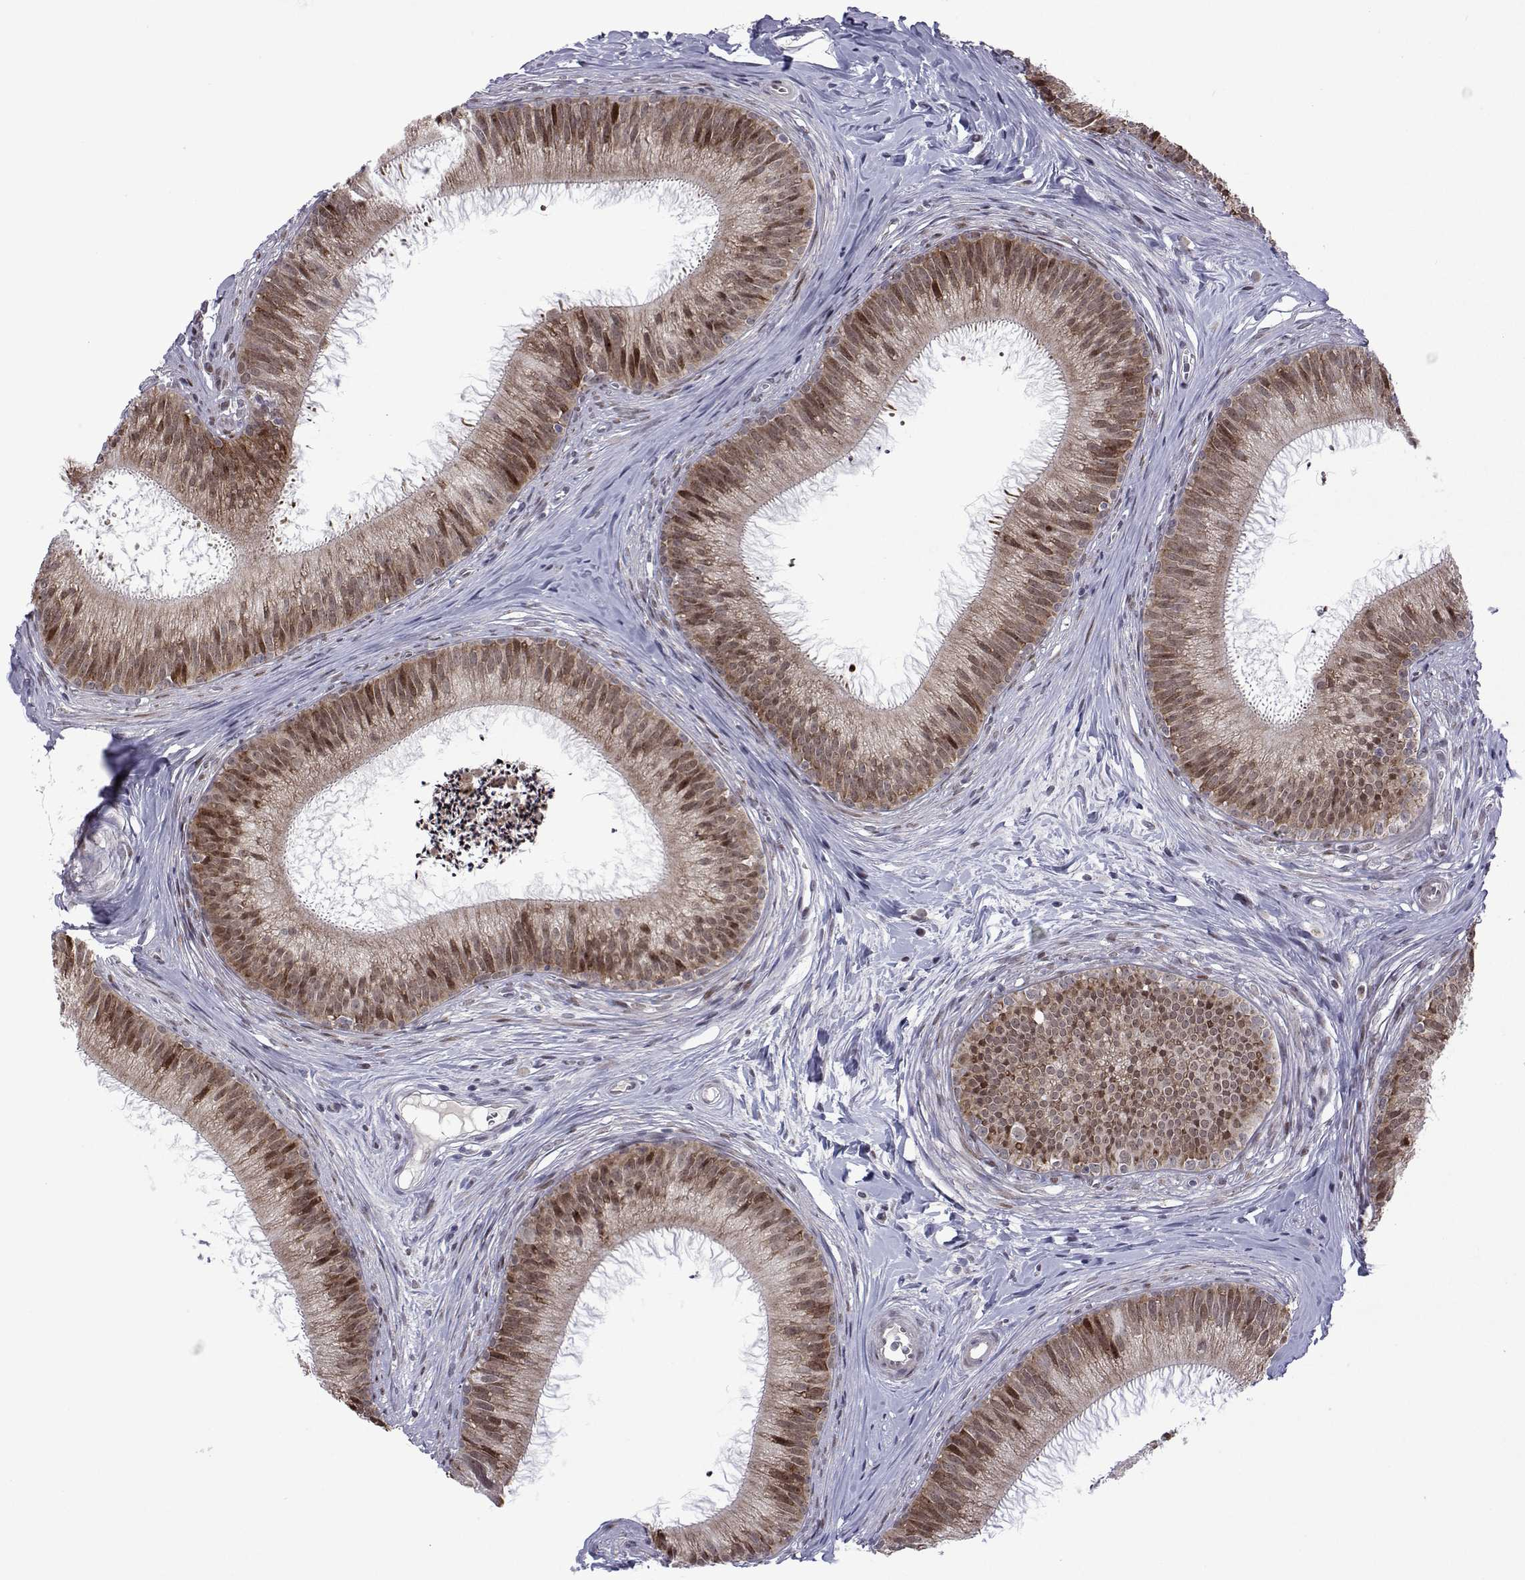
{"staining": {"intensity": "moderate", "quantity": ">75%", "location": "cytoplasmic/membranous,nuclear"}, "tissue": "epididymis", "cell_type": "Glandular cells", "image_type": "normal", "snomed": [{"axis": "morphology", "description": "Normal tissue, NOS"}, {"axis": "topography", "description": "Epididymis"}], "caption": "Immunohistochemistry micrograph of normal epididymis: human epididymis stained using immunohistochemistry (IHC) exhibits medium levels of moderate protein expression localized specifically in the cytoplasmic/membranous,nuclear of glandular cells, appearing as a cytoplasmic/membranous,nuclear brown color.", "gene": "EFCAB3", "patient": {"sex": "male", "age": 24}}